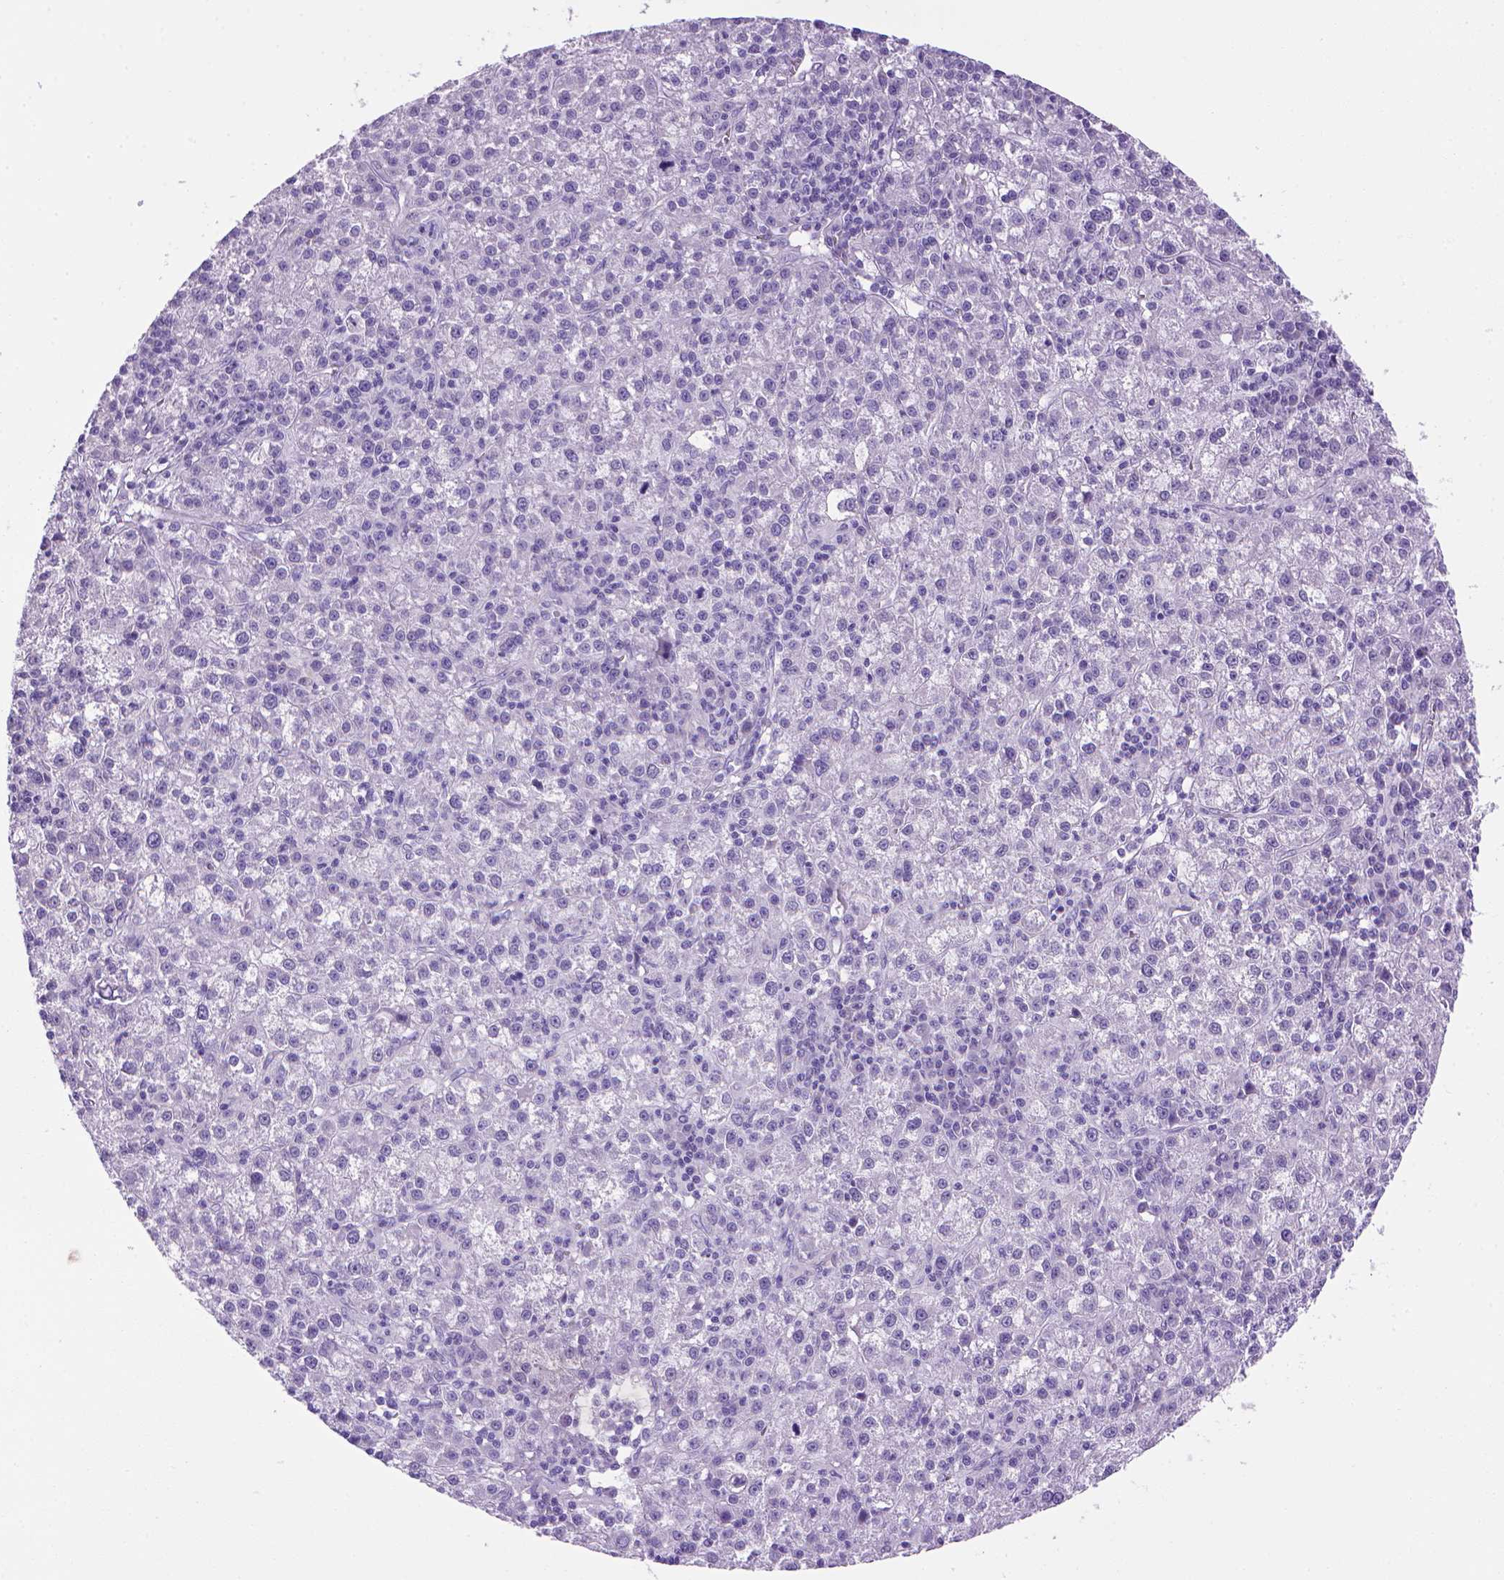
{"staining": {"intensity": "negative", "quantity": "none", "location": "none"}, "tissue": "liver cancer", "cell_type": "Tumor cells", "image_type": "cancer", "snomed": [{"axis": "morphology", "description": "Carcinoma, Hepatocellular, NOS"}, {"axis": "topography", "description": "Liver"}], "caption": "A histopathology image of liver cancer stained for a protein displays no brown staining in tumor cells.", "gene": "ARHGEF33", "patient": {"sex": "female", "age": 60}}